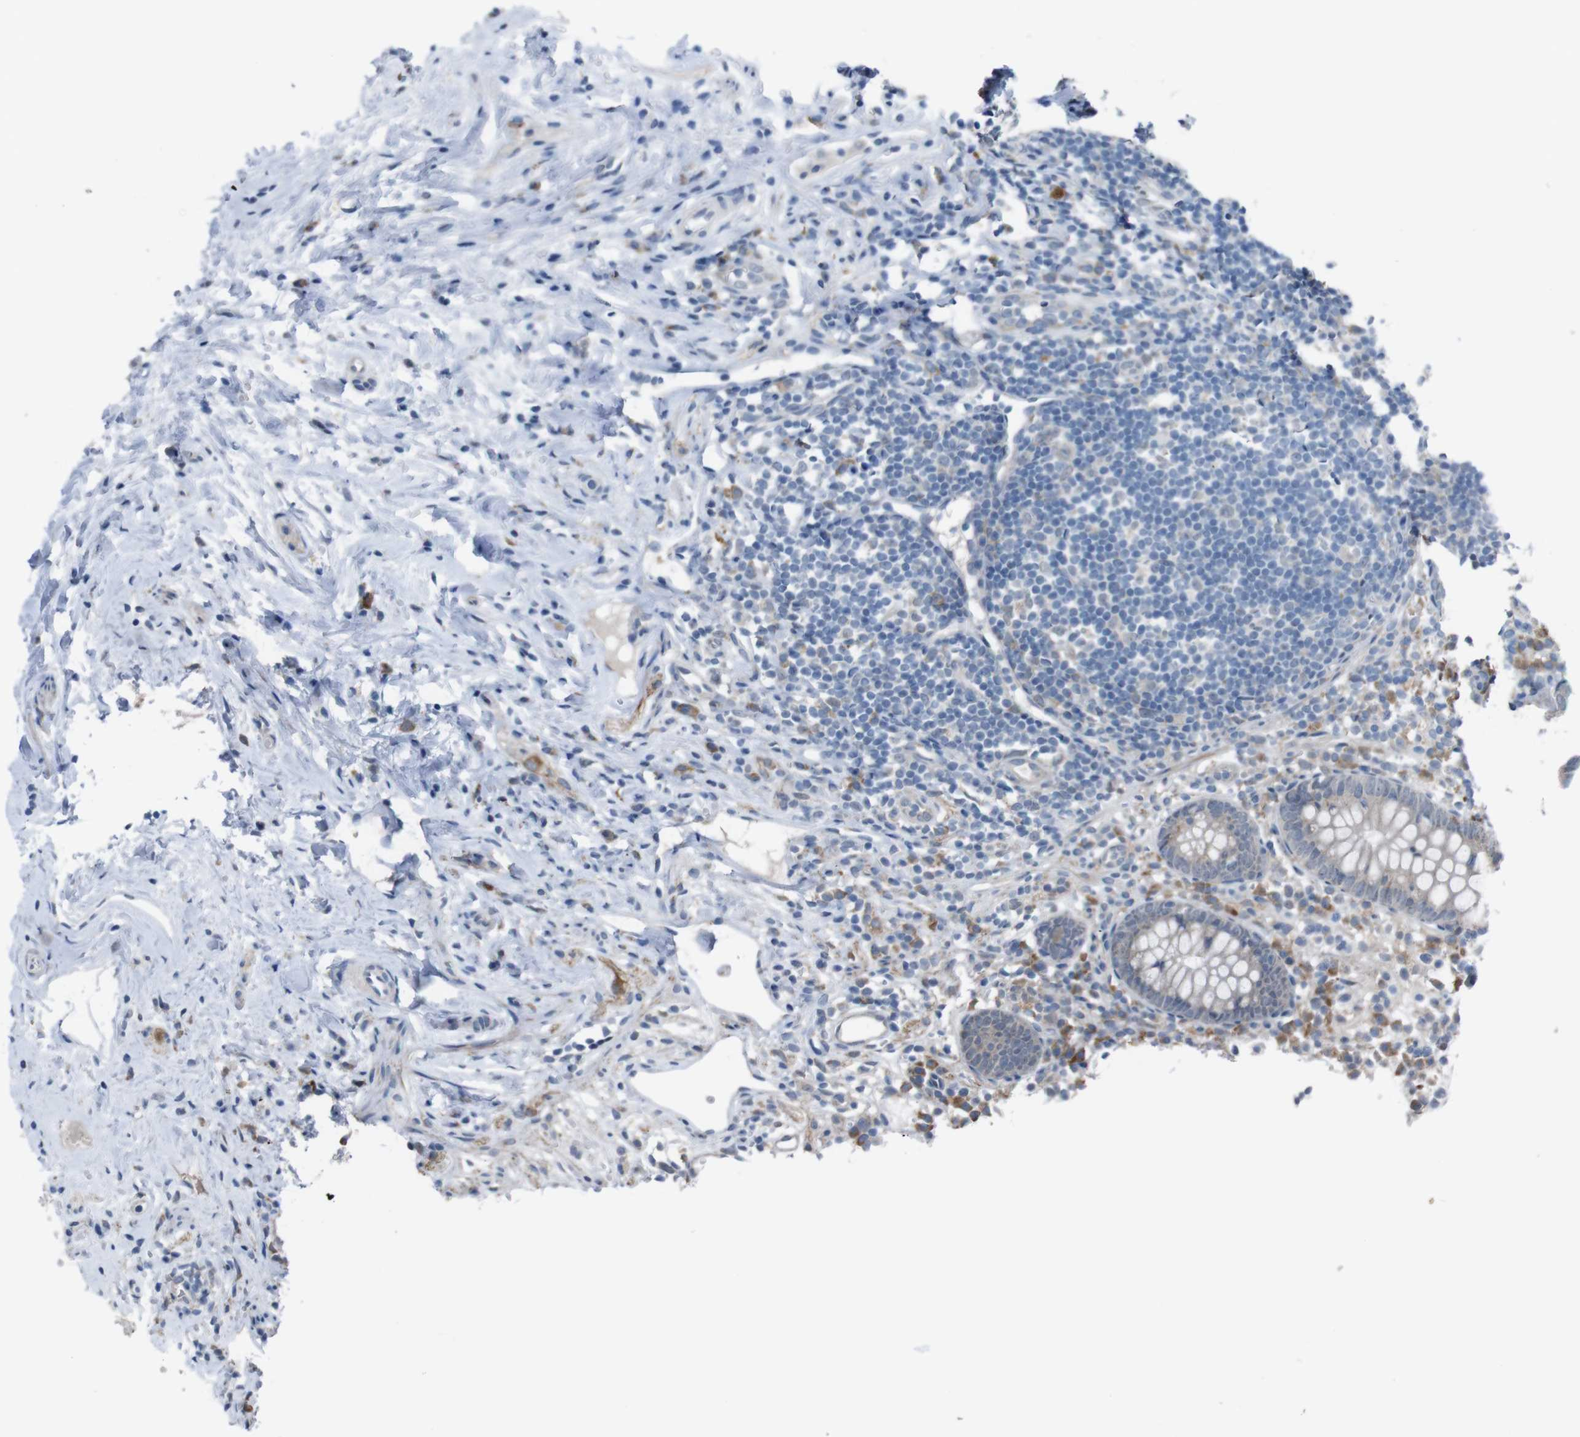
{"staining": {"intensity": "negative", "quantity": "none", "location": "none"}, "tissue": "appendix", "cell_type": "Glandular cells", "image_type": "normal", "snomed": [{"axis": "morphology", "description": "Normal tissue, NOS"}, {"axis": "topography", "description": "Appendix"}], "caption": "The immunohistochemistry (IHC) photomicrograph has no significant positivity in glandular cells of appendix.", "gene": "CDH22", "patient": {"sex": "female", "age": 20}}